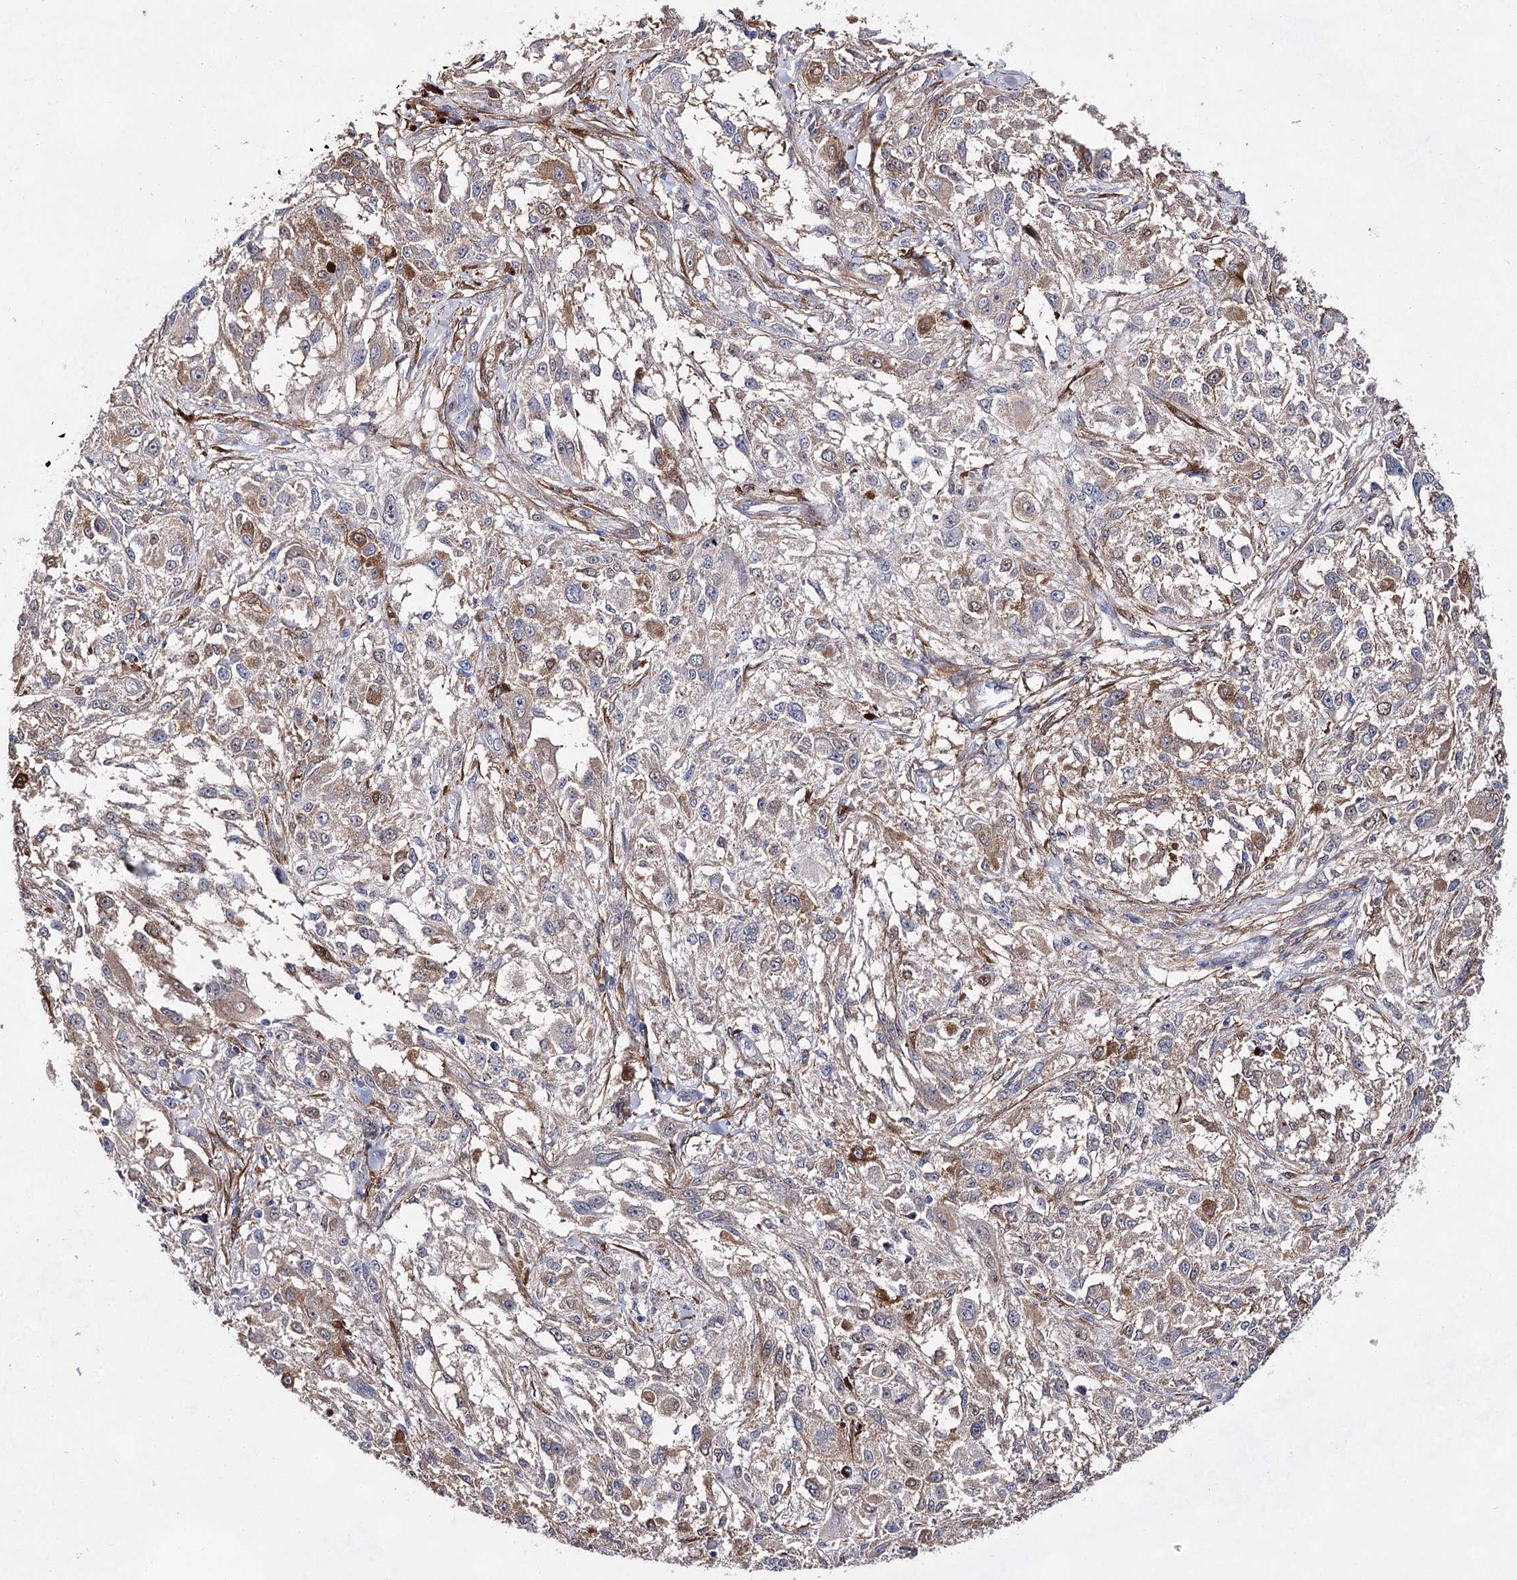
{"staining": {"intensity": "weak", "quantity": "<25%", "location": "cytoplasmic/membranous"}, "tissue": "melanoma", "cell_type": "Tumor cells", "image_type": "cancer", "snomed": [{"axis": "morphology", "description": "Necrosis, NOS"}, {"axis": "morphology", "description": "Malignant melanoma, NOS"}, {"axis": "topography", "description": "Skin"}], "caption": "A photomicrograph of malignant melanoma stained for a protein displays no brown staining in tumor cells.", "gene": "UGDH", "patient": {"sex": "female", "age": 87}}